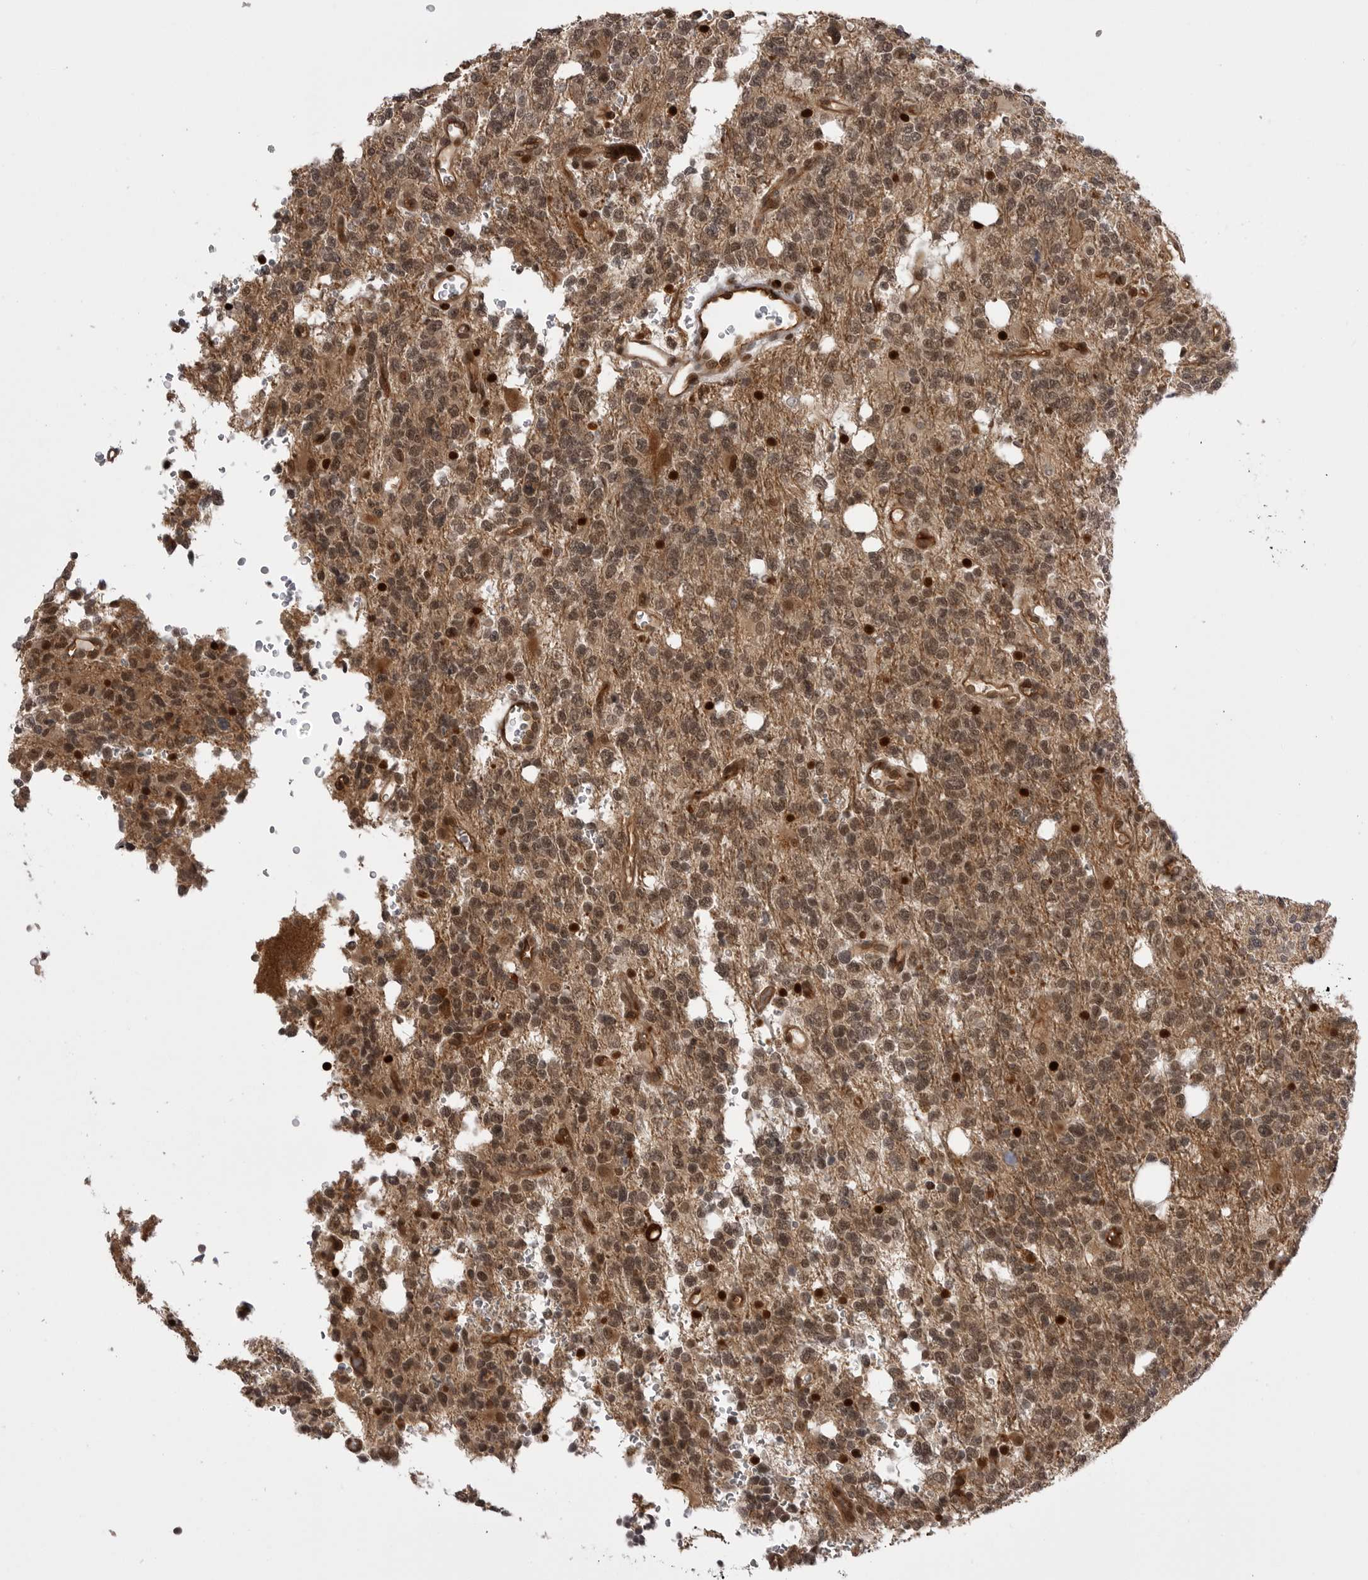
{"staining": {"intensity": "moderate", "quantity": ">75%", "location": "cytoplasmic/membranous,nuclear"}, "tissue": "glioma", "cell_type": "Tumor cells", "image_type": "cancer", "snomed": [{"axis": "morphology", "description": "Glioma, malignant, High grade"}, {"axis": "topography", "description": "Brain"}], "caption": "Immunohistochemistry (DAB) staining of human glioma reveals moderate cytoplasmic/membranous and nuclear protein staining in about >75% of tumor cells. Nuclei are stained in blue.", "gene": "PTK2B", "patient": {"sex": "female", "age": 62}}